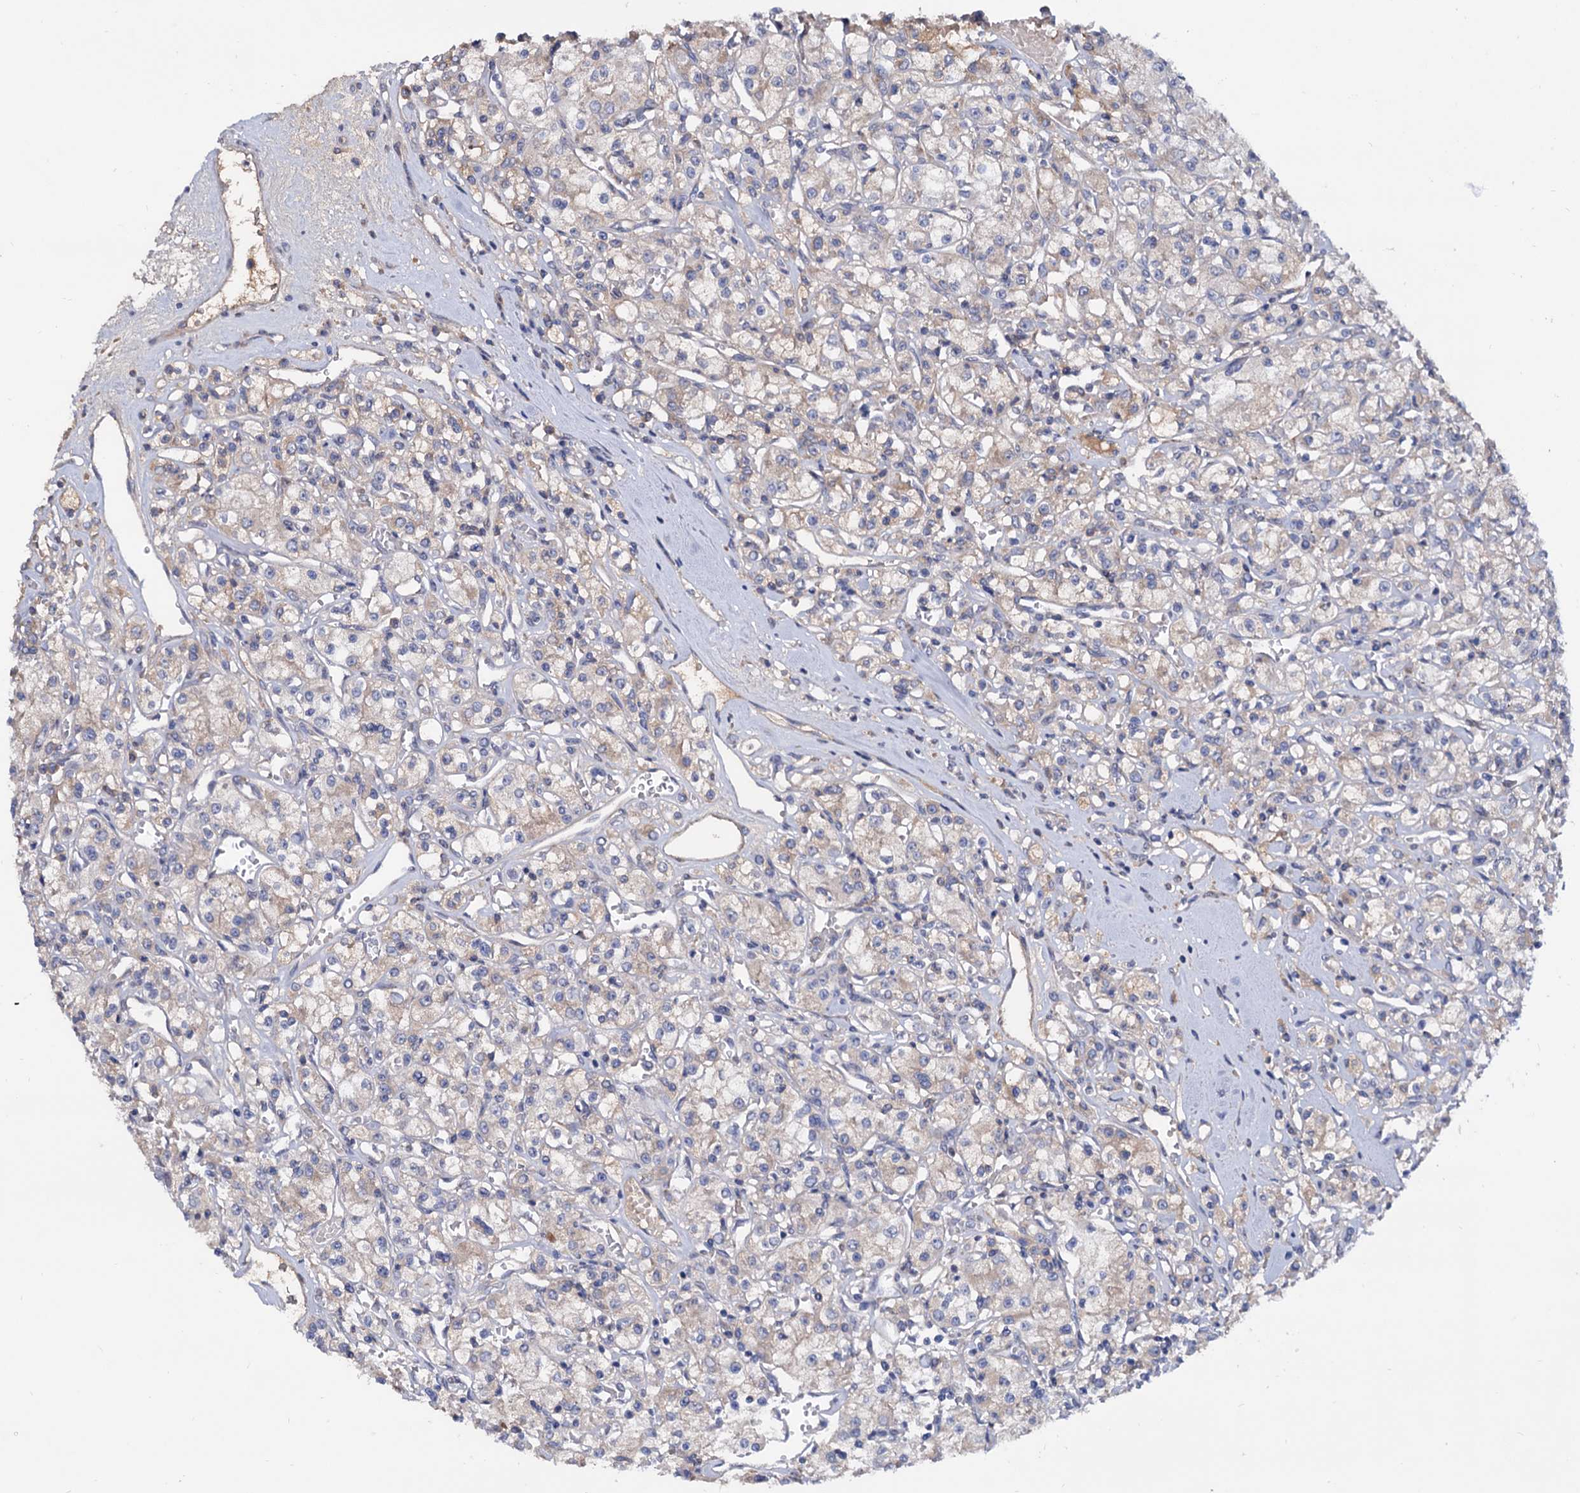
{"staining": {"intensity": "weak", "quantity": "<25%", "location": "cytoplasmic/membranous"}, "tissue": "renal cancer", "cell_type": "Tumor cells", "image_type": "cancer", "snomed": [{"axis": "morphology", "description": "Adenocarcinoma, NOS"}, {"axis": "topography", "description": "Kidney"}], "caption": "Protein analysis of renal cancer (adenocarcinoma) reveals no significant positivity in tumor cells.", "gene": "NPAS4", "patient": {"sex": "female", "age": 59}}